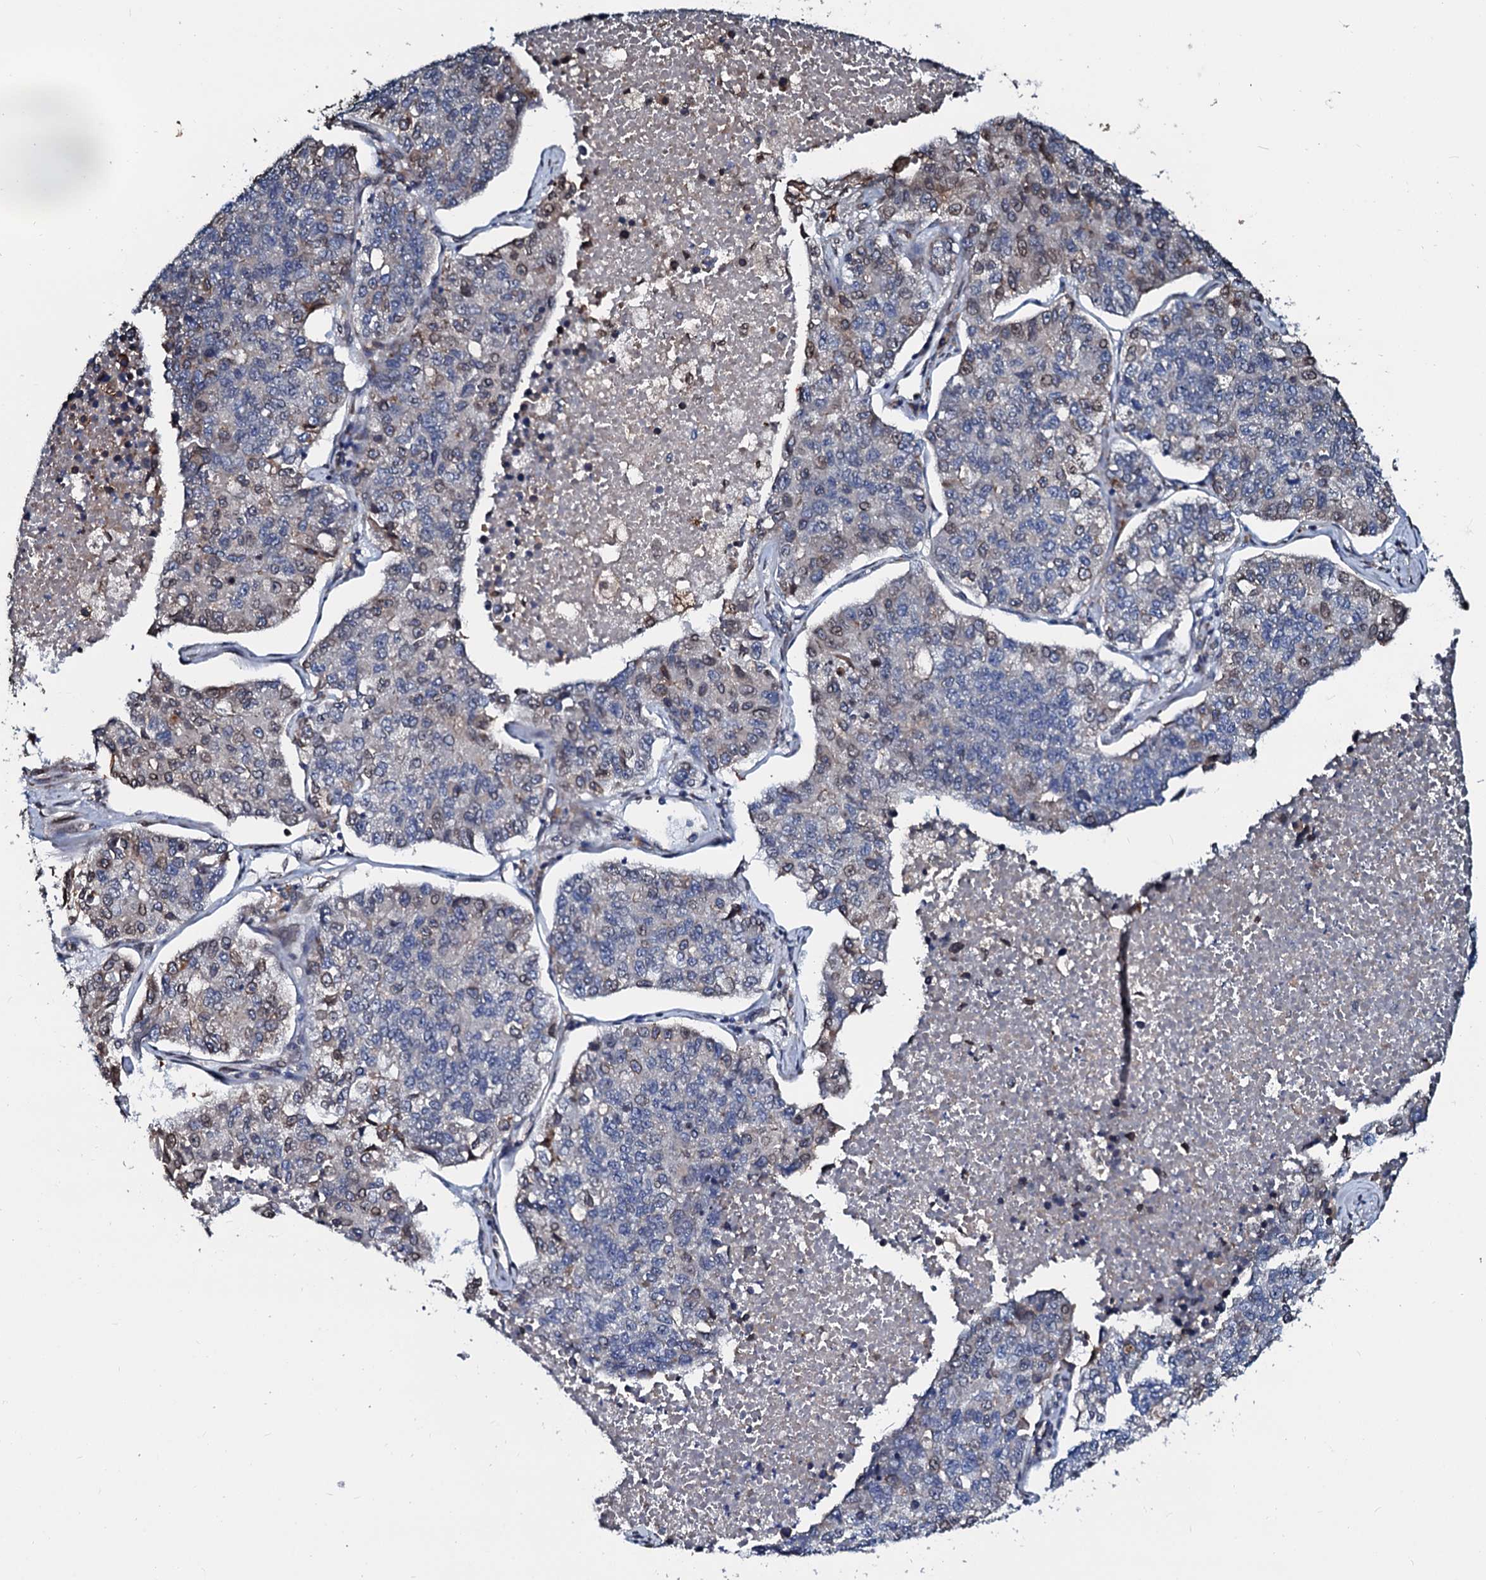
{"staining": {"intensity": "weak", "quantity": "<25%", "location": "nuclear"}, "tissue": "lung cancer", "cell_type": "Tumor cells", "image_type": "cancer", "snomed": [{"axis": "morphology", "description": "Adenocarcinoma, NOS"}, {"axis": "topography", "description": "Lung"}], "caption": "Tumor cells show no significant protein staining in lung adenocarcinoma.", "gene": "NRP2", "patient": {"sex": "male", "age": 49}}